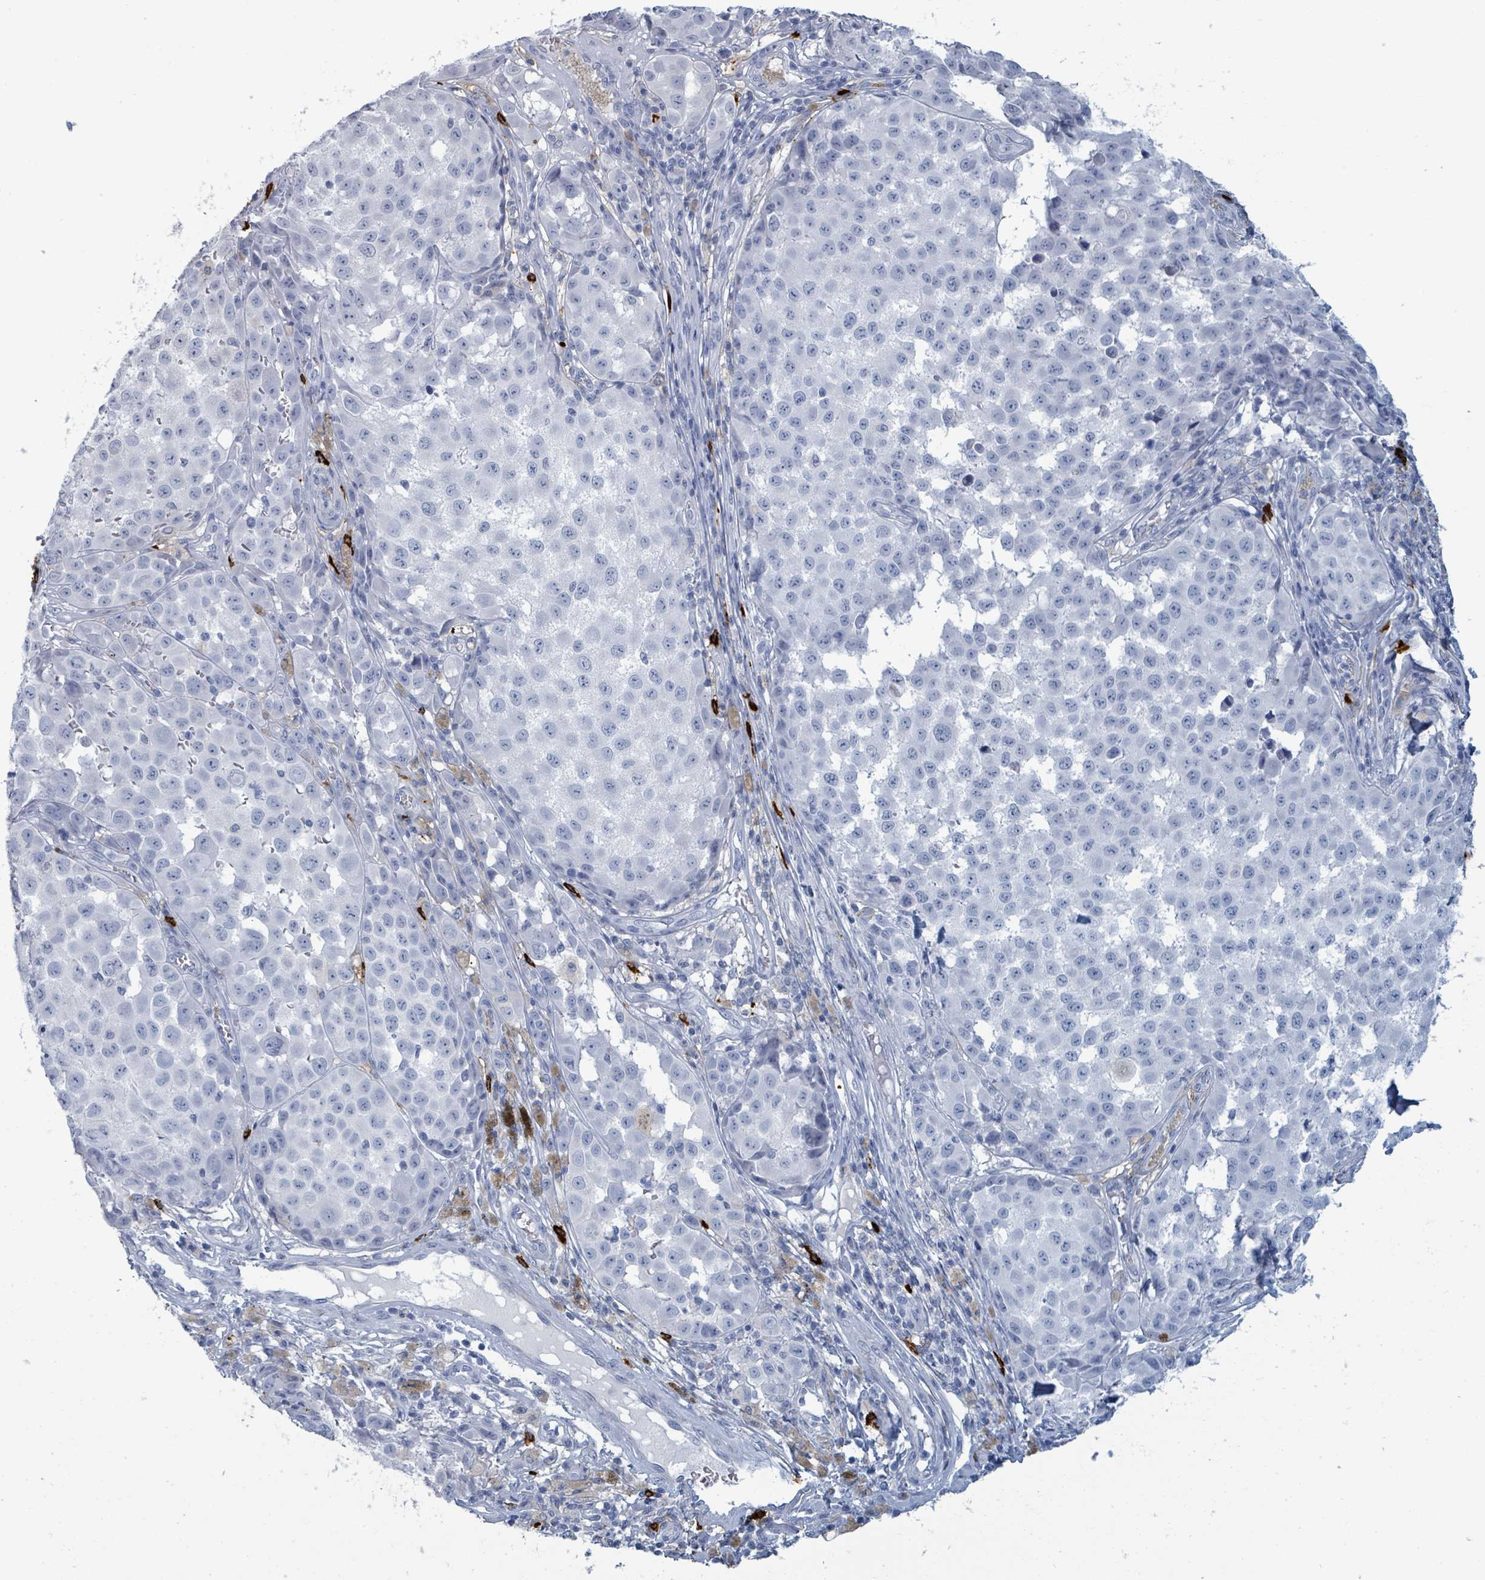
{"staining": {"intensity": "negative", "quantity": "none", "location": "none"}, "tissue": "melanoma", "cell_type": "Tumor cells", "image_type": "cancer", "snomed": [{"axis": "morphology", "description": "Malignant melanoma, NOS"}, {"axis": "topography", "description": "Skin"}], "caption": "Immunohistochemistry of melanoma demonstrates no expression in tumor cells.", "gene": "VPS13D", "patient": {"sex": "male", "age": 64}}